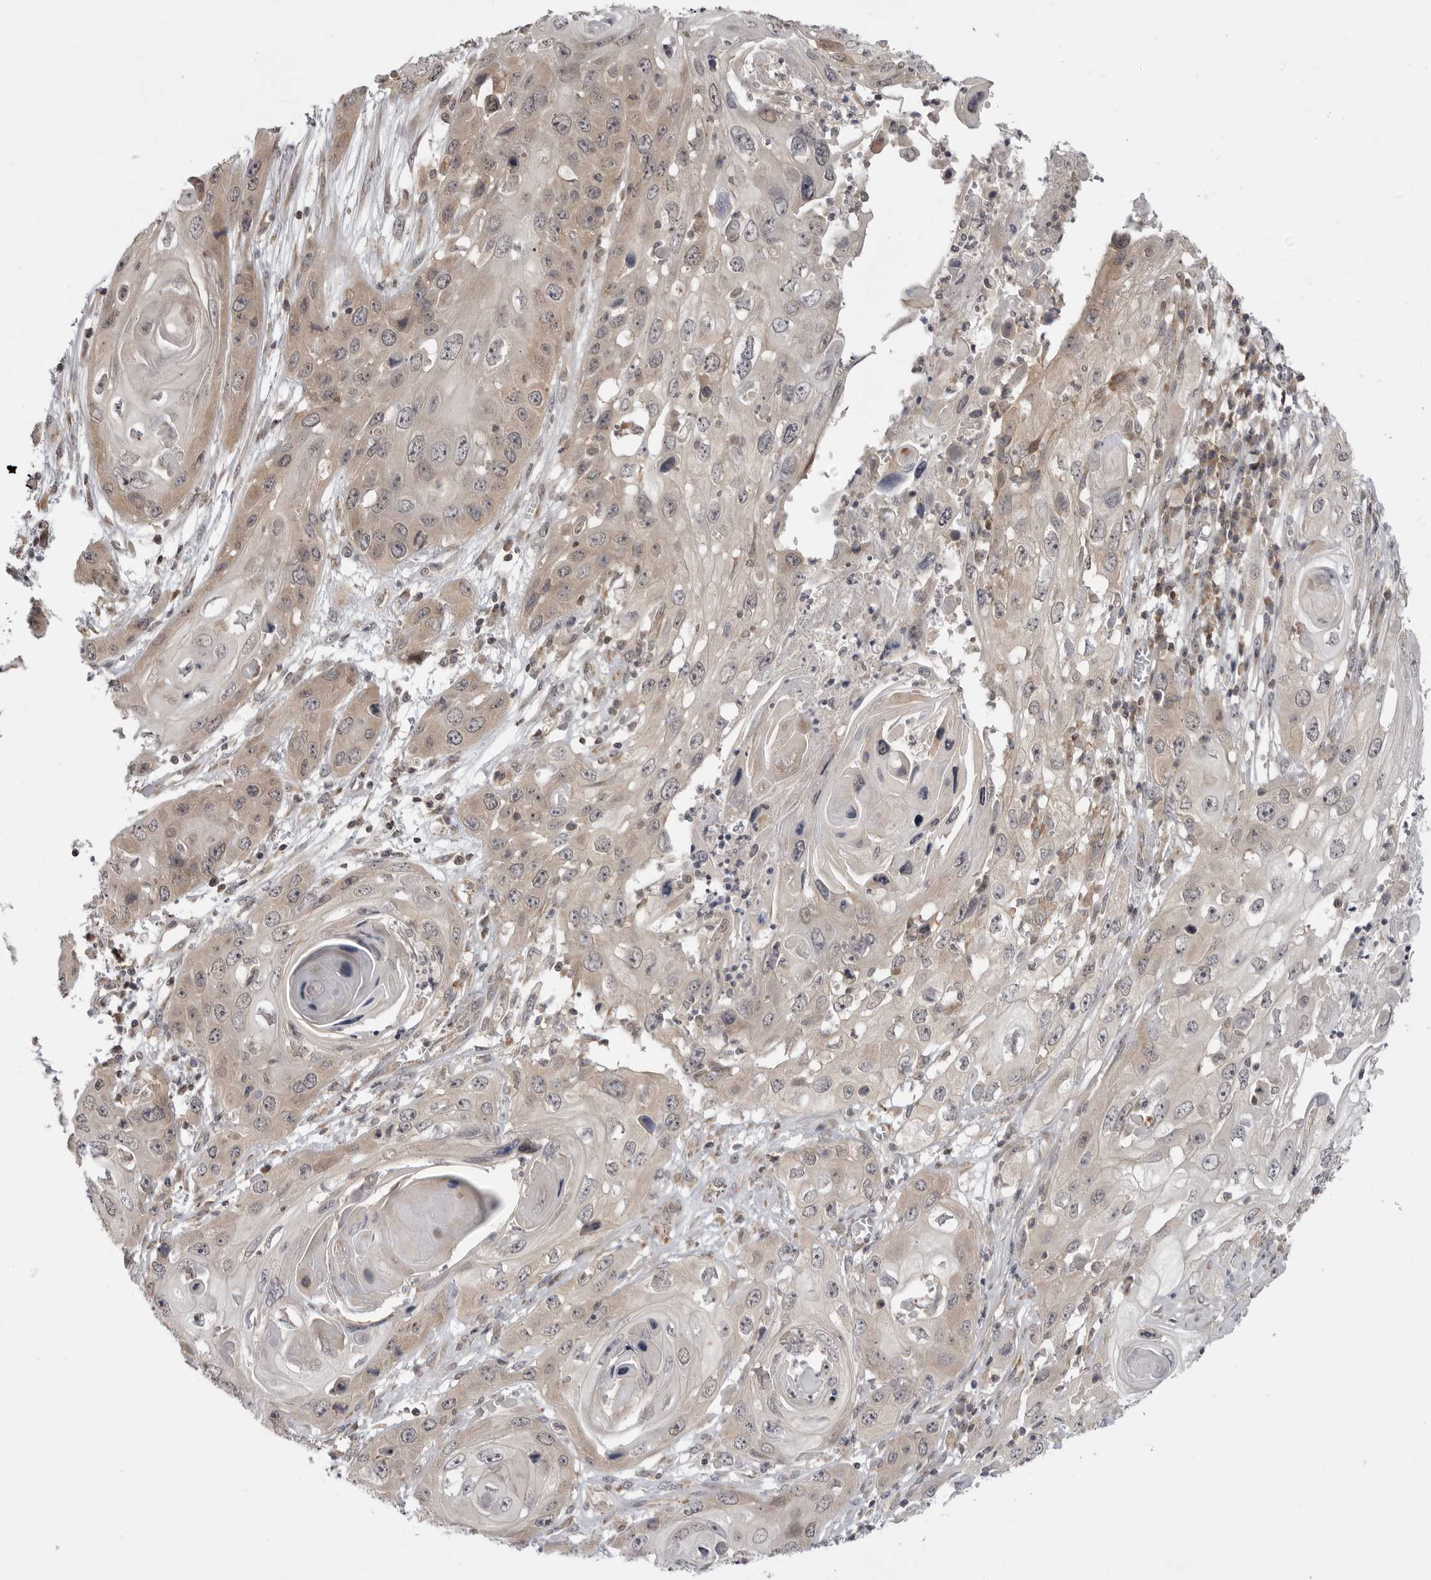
{"staining": {"intensity": "weak", "quantity": "25%-75%", "location": "cytoplasmic/membranous"}, "tissue": "skin cancer", "cell_type": "Tumor cells", "image_type": "cancer", "snomed": [{"axis": "morphology", "description": "Squamous cell carcinoma, NOS"}, {"axis": "topography", "description": "Skin"}], "caption": "This image exhibits IHC staining of skin squamous cell carcinoma, with low weak cytoplasmic/membranous expression in about 25%-75% of tumor cells.", "gene": "PTK2B", "patient": {"sex": "male", "age": 55}}